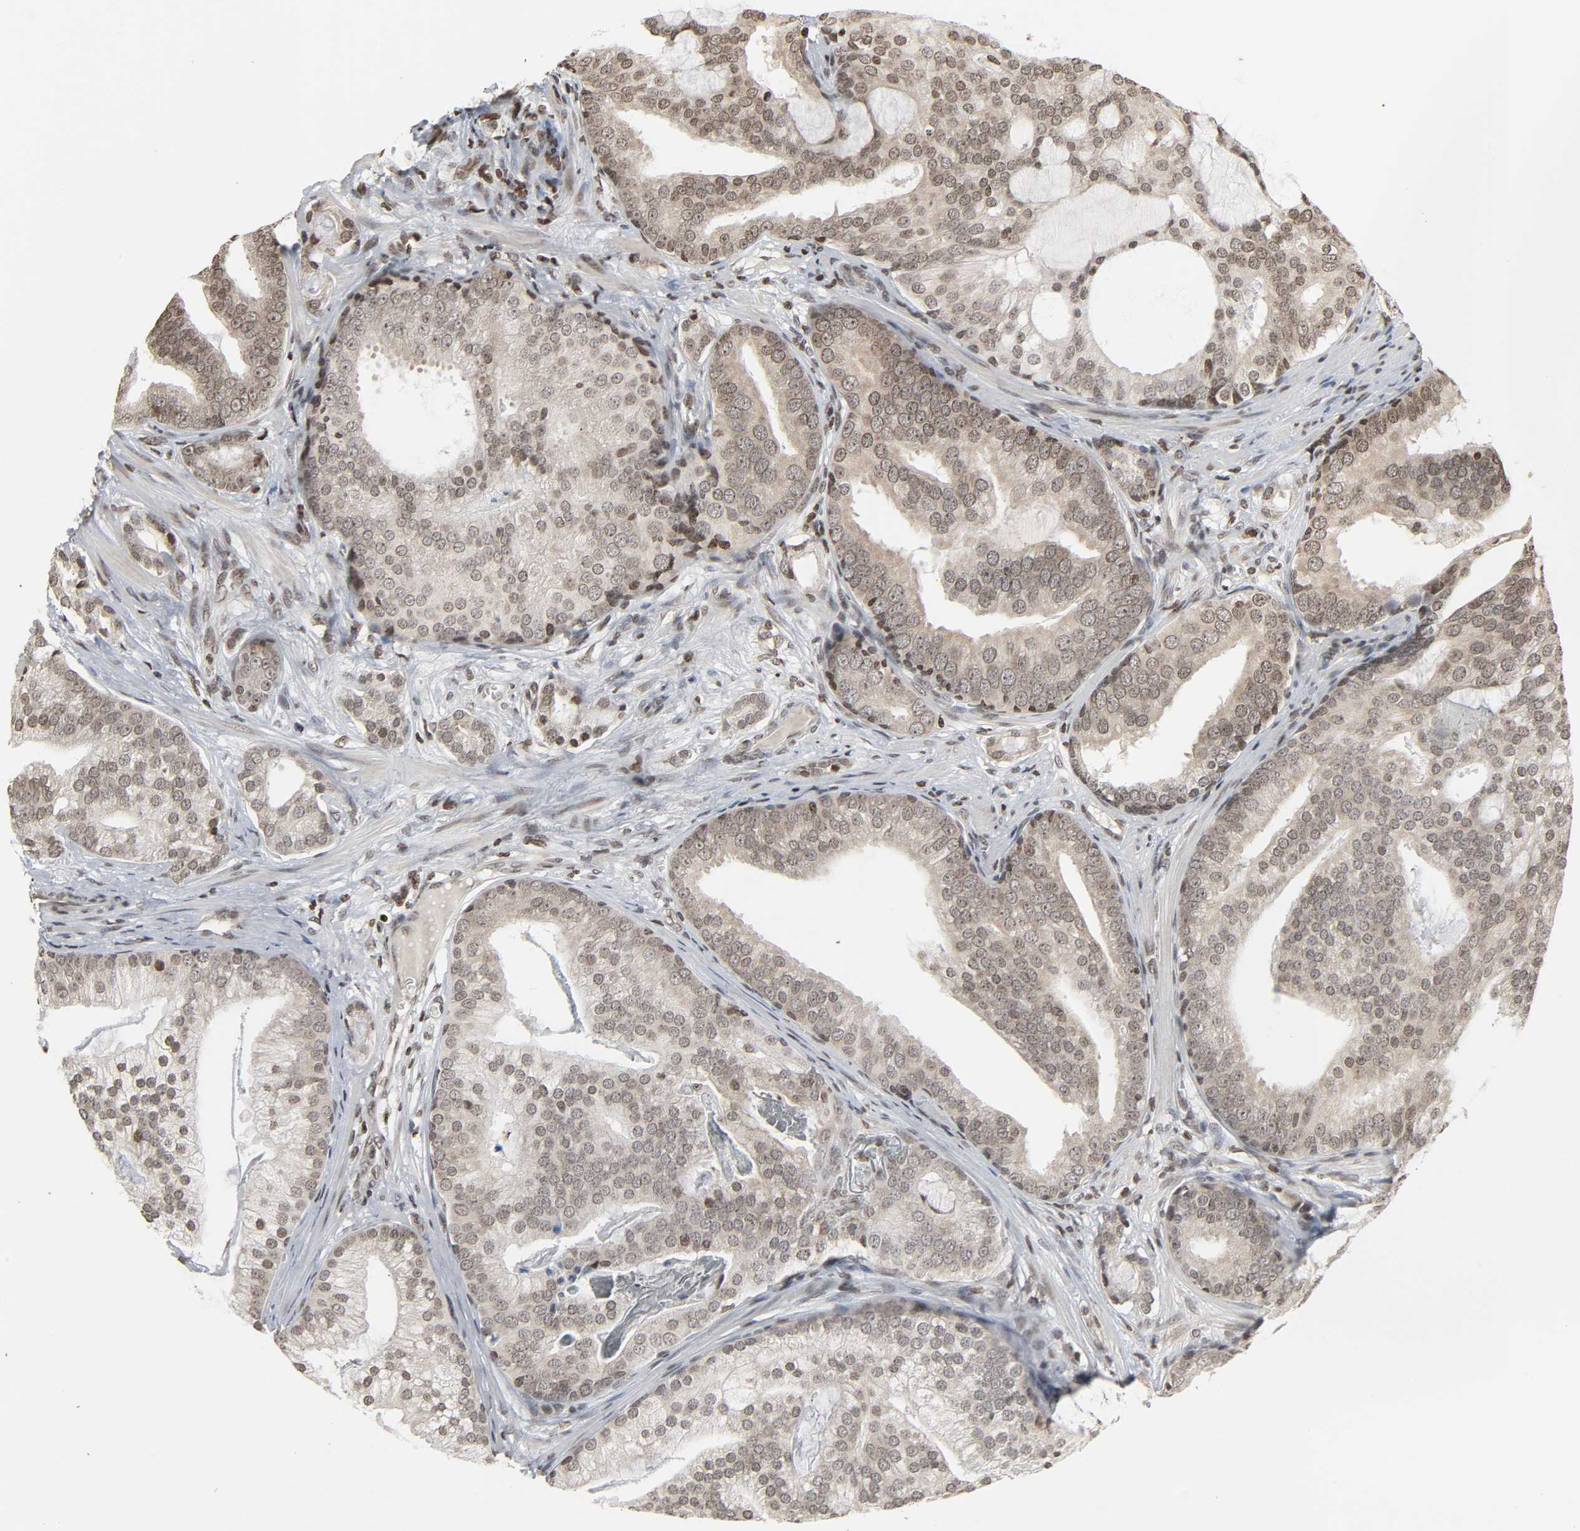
{"staining": {"intensity": "moderate", "quantity": ">75%", "location": "nuclear"}, "tissue": "prostate cancer", "cell_type": "Tumor cells", "image_type": "cancer", "snomed": [{"axis": "morphology", "description": "Adenocarcinoma, Low grade"}, {"axis": "topography", "description": "Prostate"}], "caption": "The histopathology image exhibits immunohistochemical staining of prostate cancer. There is moderate nuclear expression is identified in approximately >75% of tumor cells.", "gene": "ELAVL1", "patient": {"sex": "male", "age": 58}}